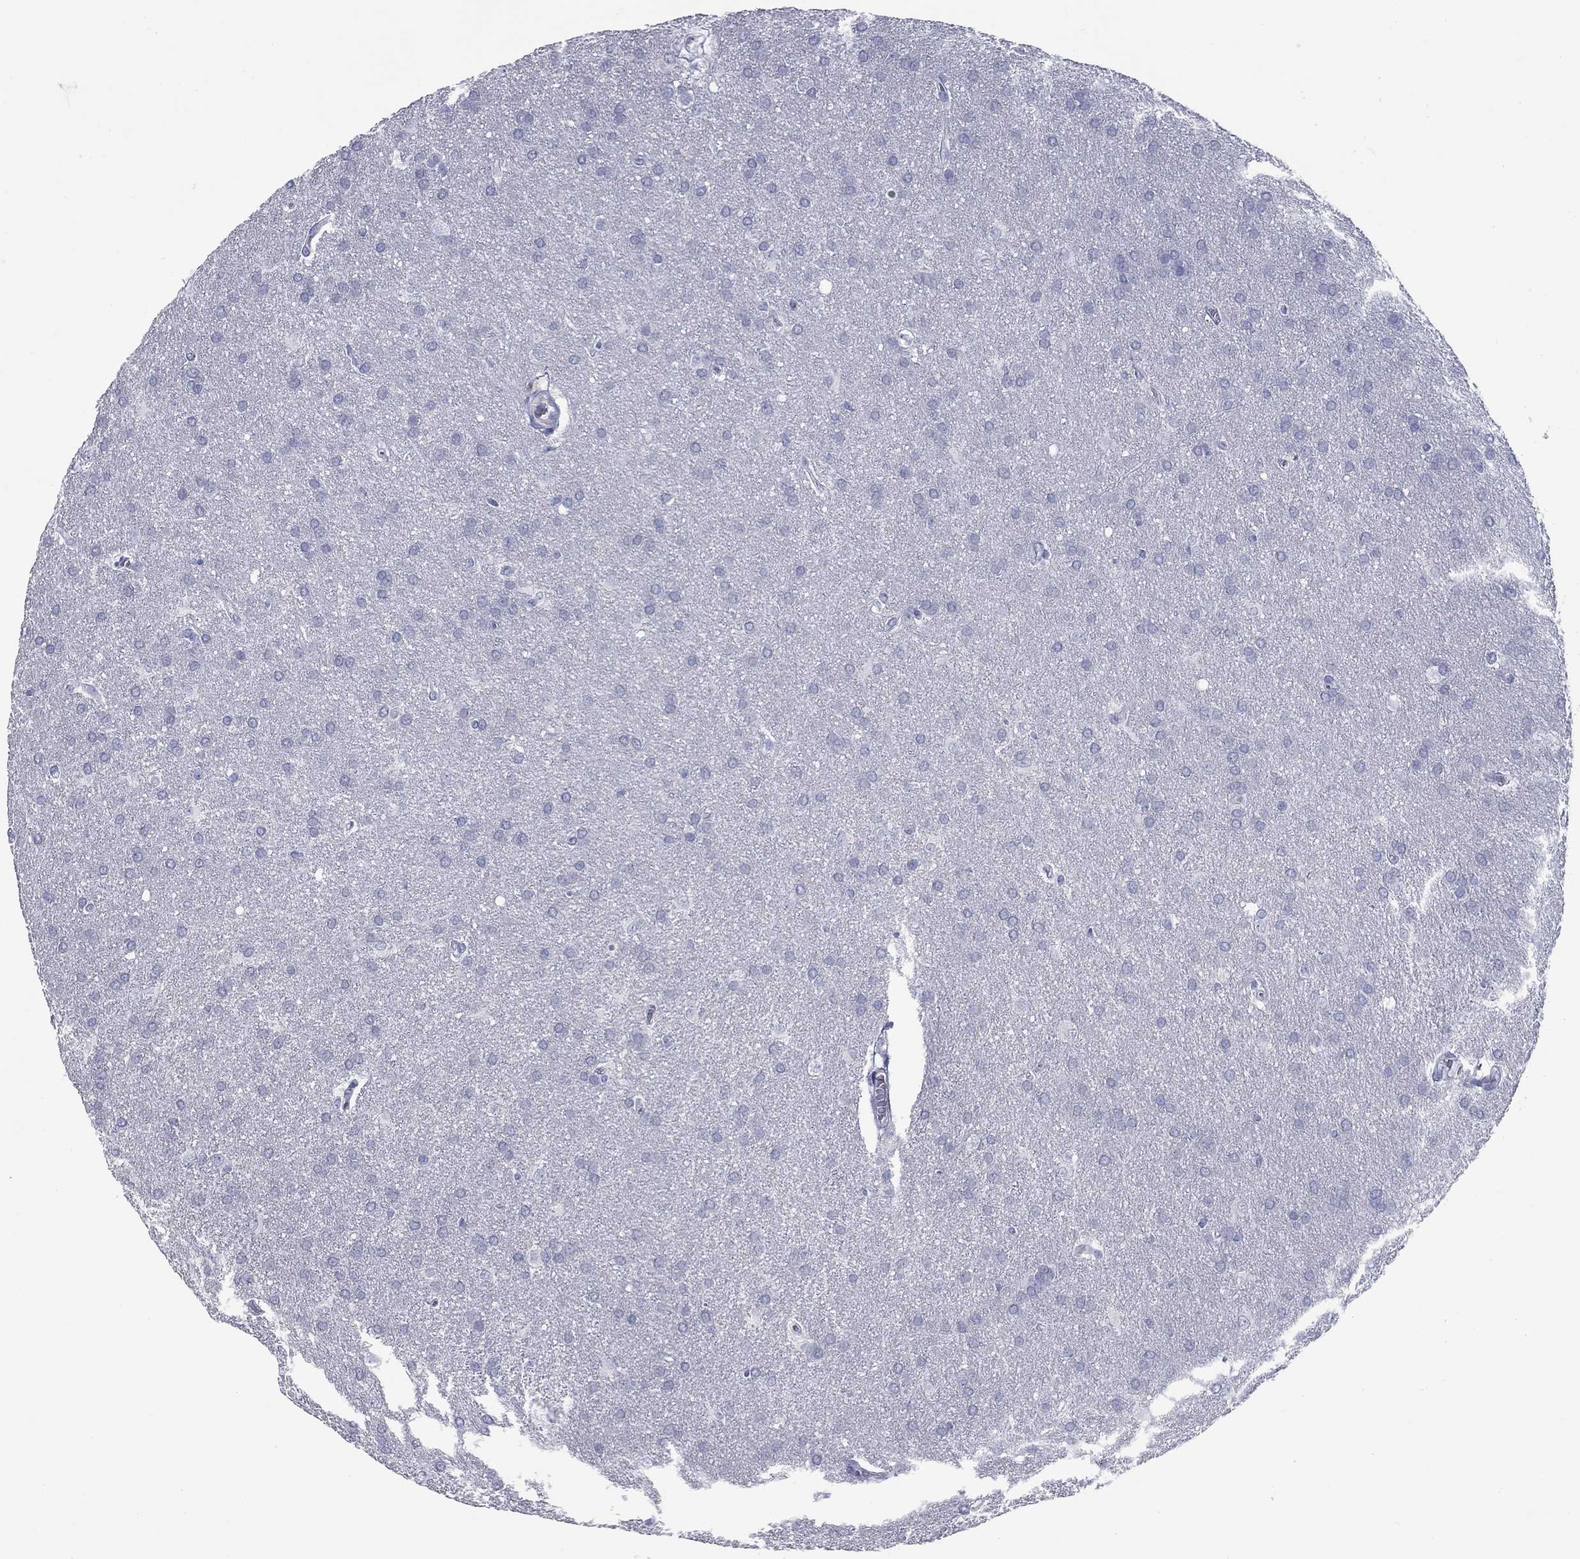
{"staining": {"intensity": "negative", "quantity": "none", "location": "none"}, "tissue": "glioma", "cell_type": "Tumor cells", "image_type": "cancer", "snomed": [{"axis": "morphology", "description": "Glioma, malignant, Low grade"}, {"axis": "topography", "description": "Brain"}], "caption": "A micrograph of human glioma is negative for staining in tumor cells.", "gene": "KIRREL2", "patient": {"sex": "female", "age": 32}}